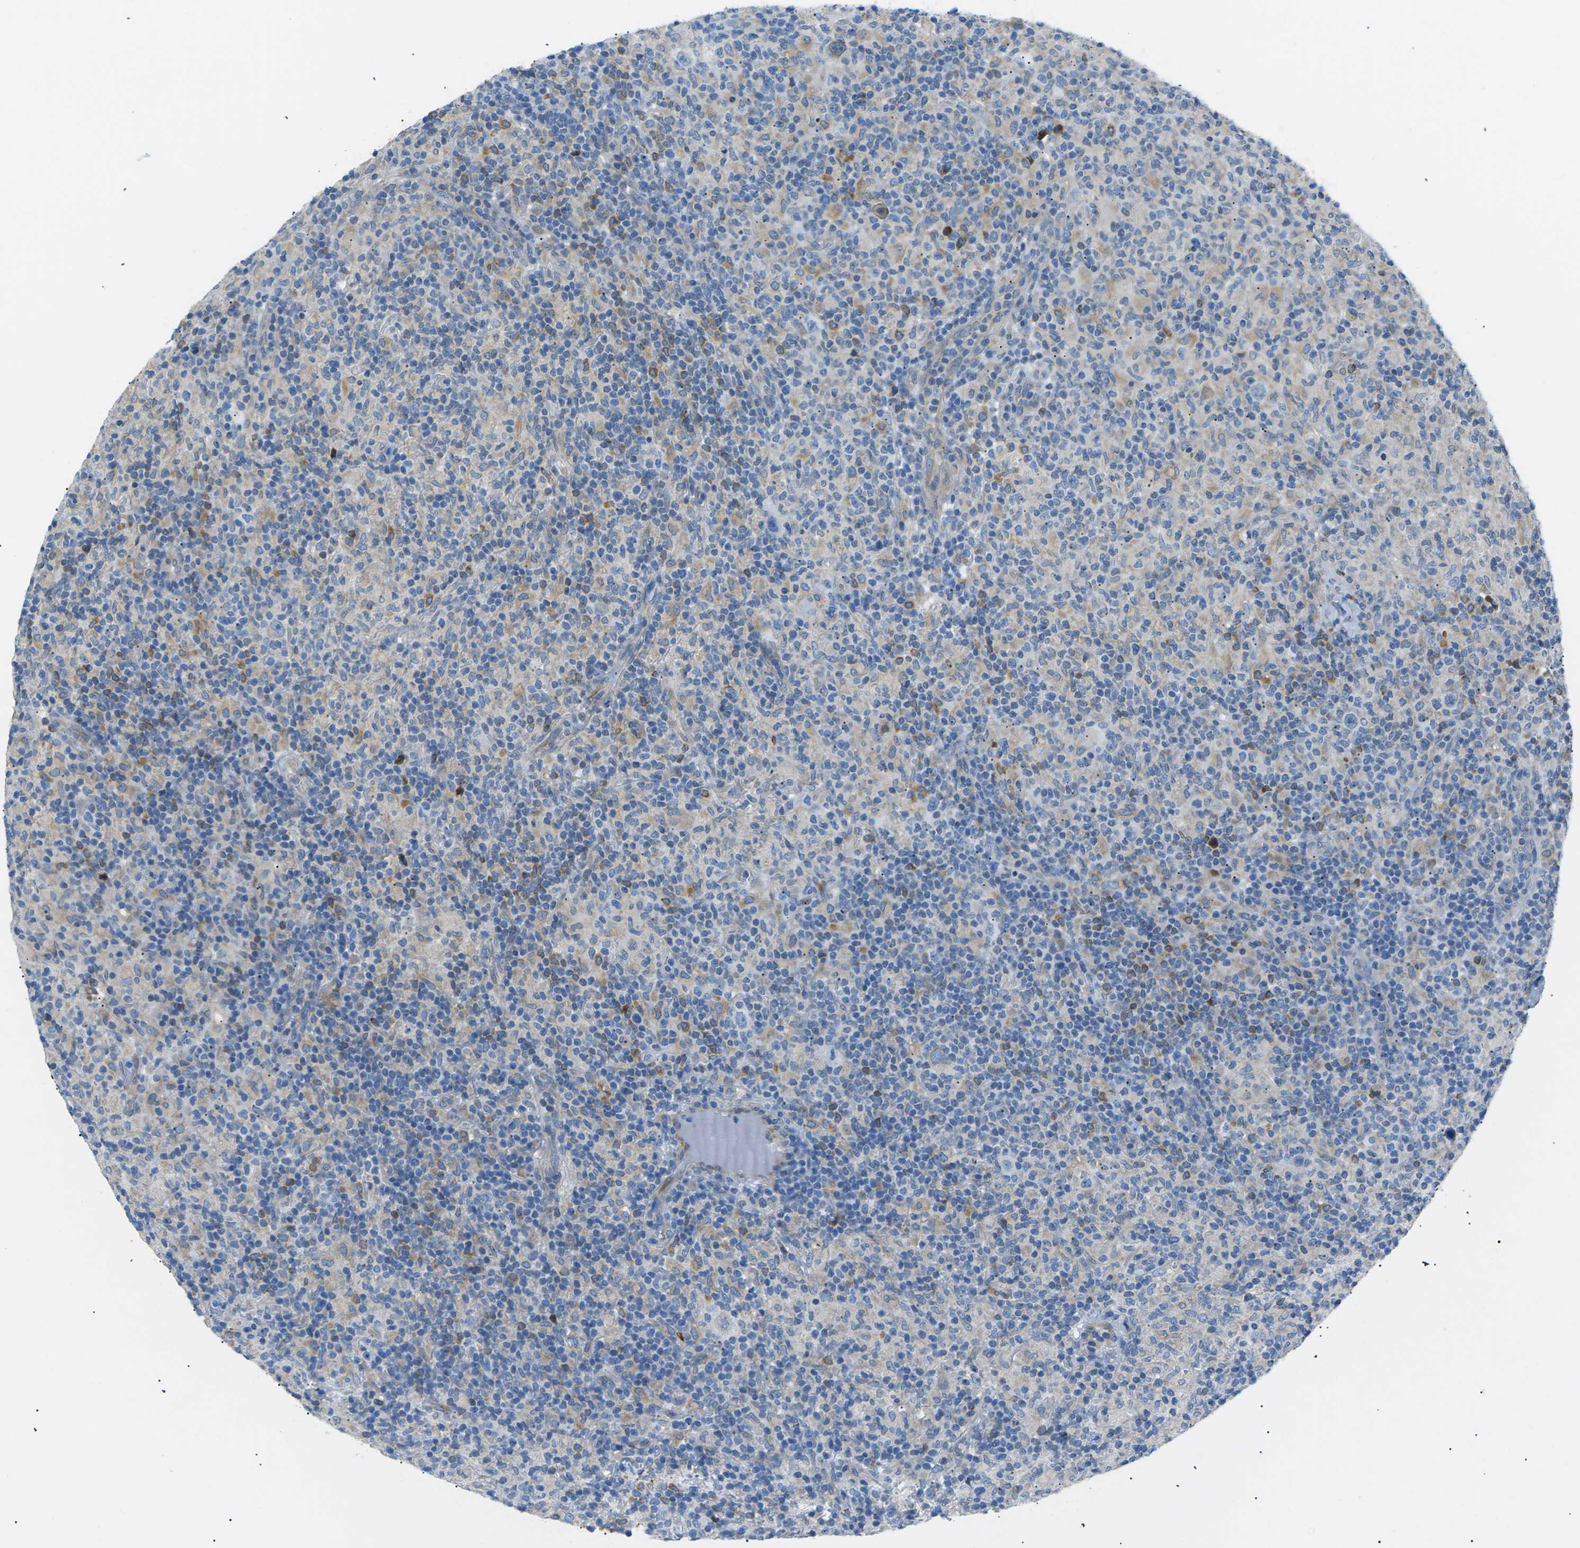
{"staining": {"intensity": "weak", "quantity": "25%-75%", "location": "cytoplasmic/membranous"}, "tissue": "lymphoma", "cell_type": "Tumor cells", "image_type": "cancer", "snomed": [{"axis": "morphology", "description": "Hodgkin's disease, NOS"}, {"axis": "topography", "description": "Lymph node"}], "caption": "A photomicrograph of human lymphoma stained for a protein displays weak cytoplasmic/membranous brown staining in tumor cells.", "gene": "ZDHHC24", "patient": {"sex": "male", "age": 70}}